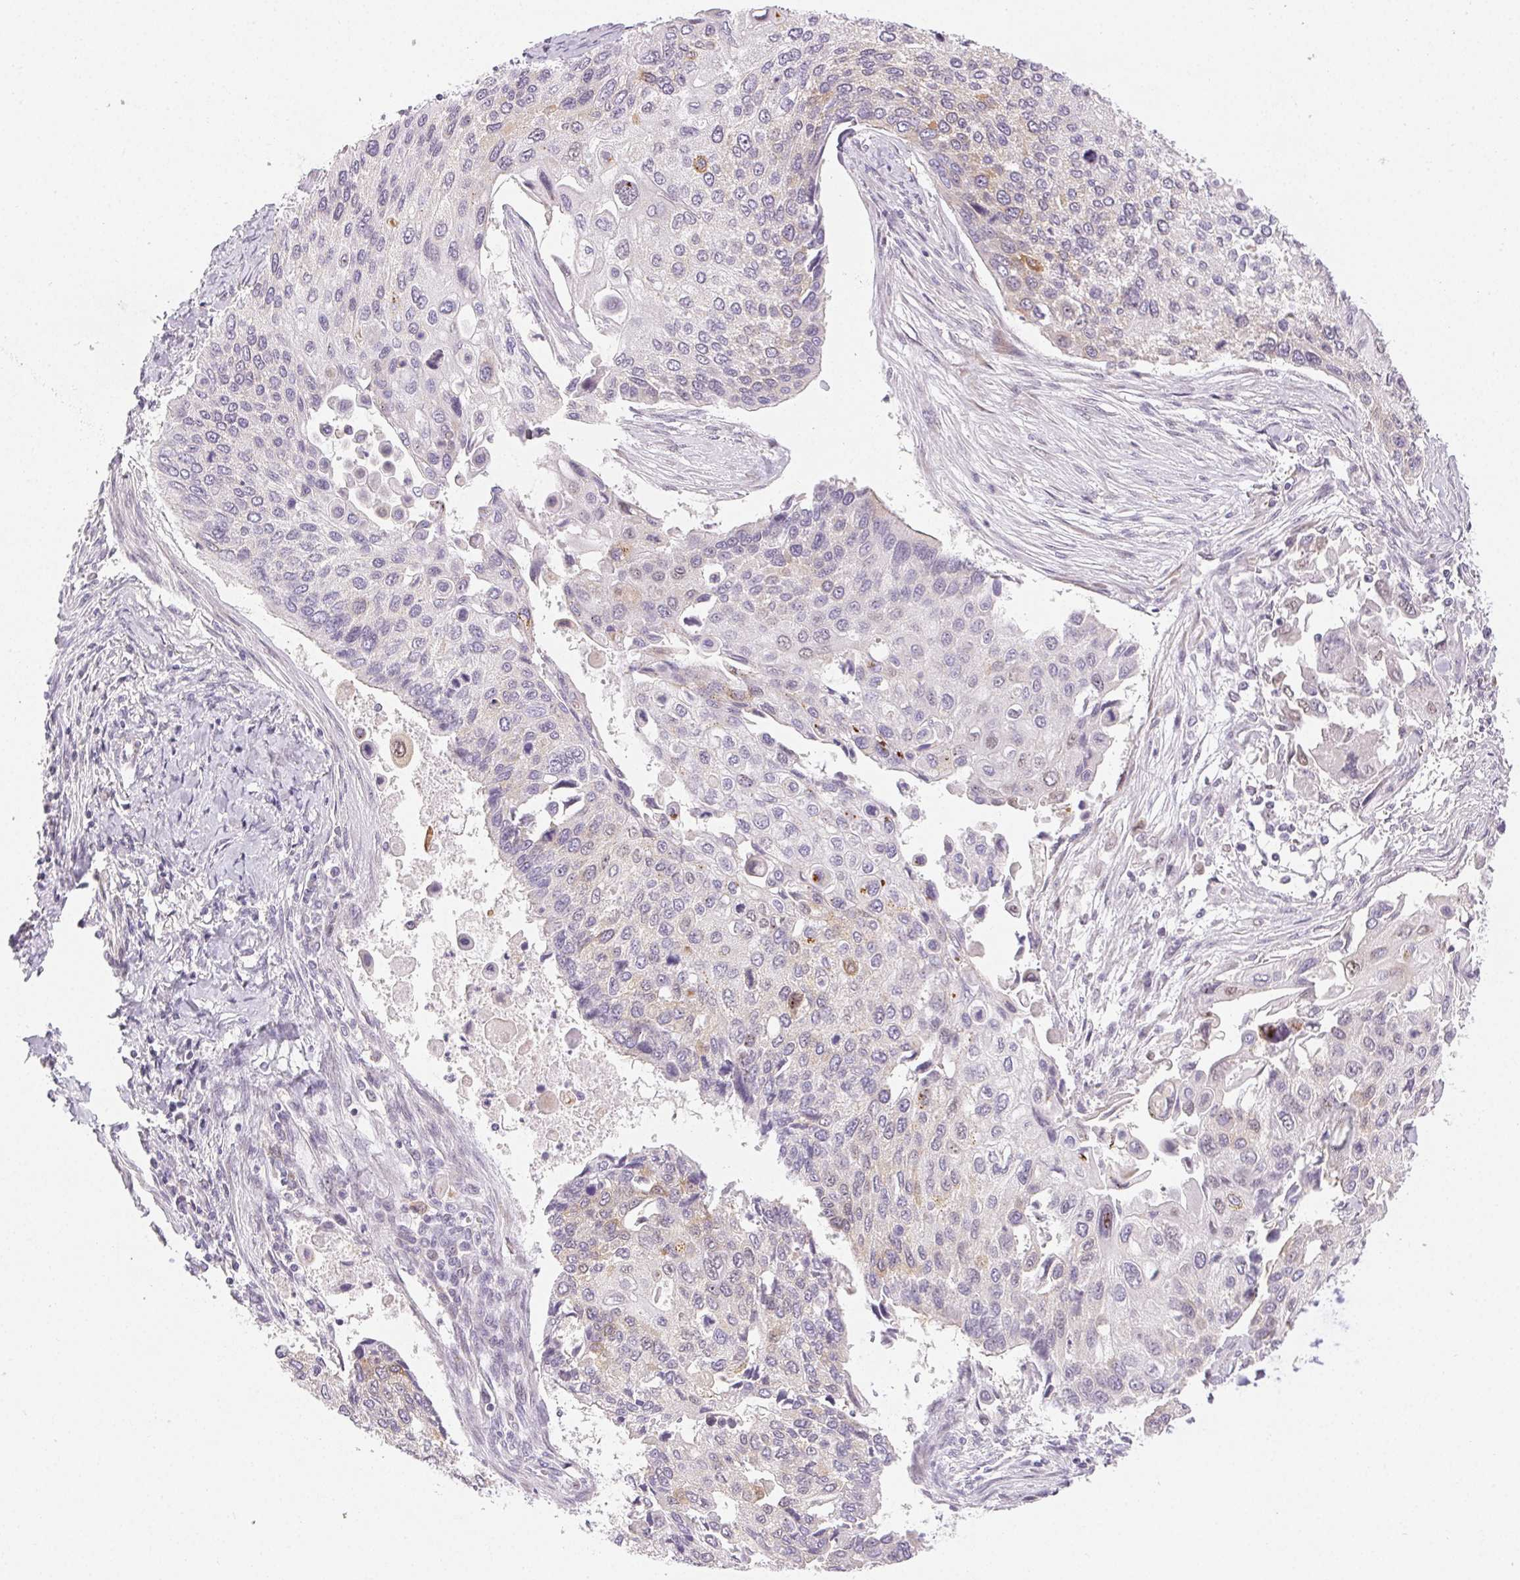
{"staining": {"intensity": "moderate", "quantity": "<25%", "location": "cytoplasmic/membranous"}, "tissue": "lung cancer", "cell_type": "Tumor cells", "image_type": "cancer", "snomed": [{"axis": "morphology", "description": "Squamous cell carcinoma, NOS"}, {"axis": "morphology", "description": "Squamous cell carcinoma, metastatic, NOS"}, {"axis": "topography", "description": "Lung"}], "caption": "Immunohistochemical staining of human lung cancer (squamous cell carcinoma) reveals moderate cytoplasmic/membranous protein positivity in approximately <25% of tumor cells. The staining was performed using DAB (3,3'-diaminobenzidine) to visualize the protein expression in brown, while the nuclei were stained in blue with hematoxylin (Magnification: 20x).", "gene": "RPGRIP1", "patient": {"sex": "male", "age": 63}}